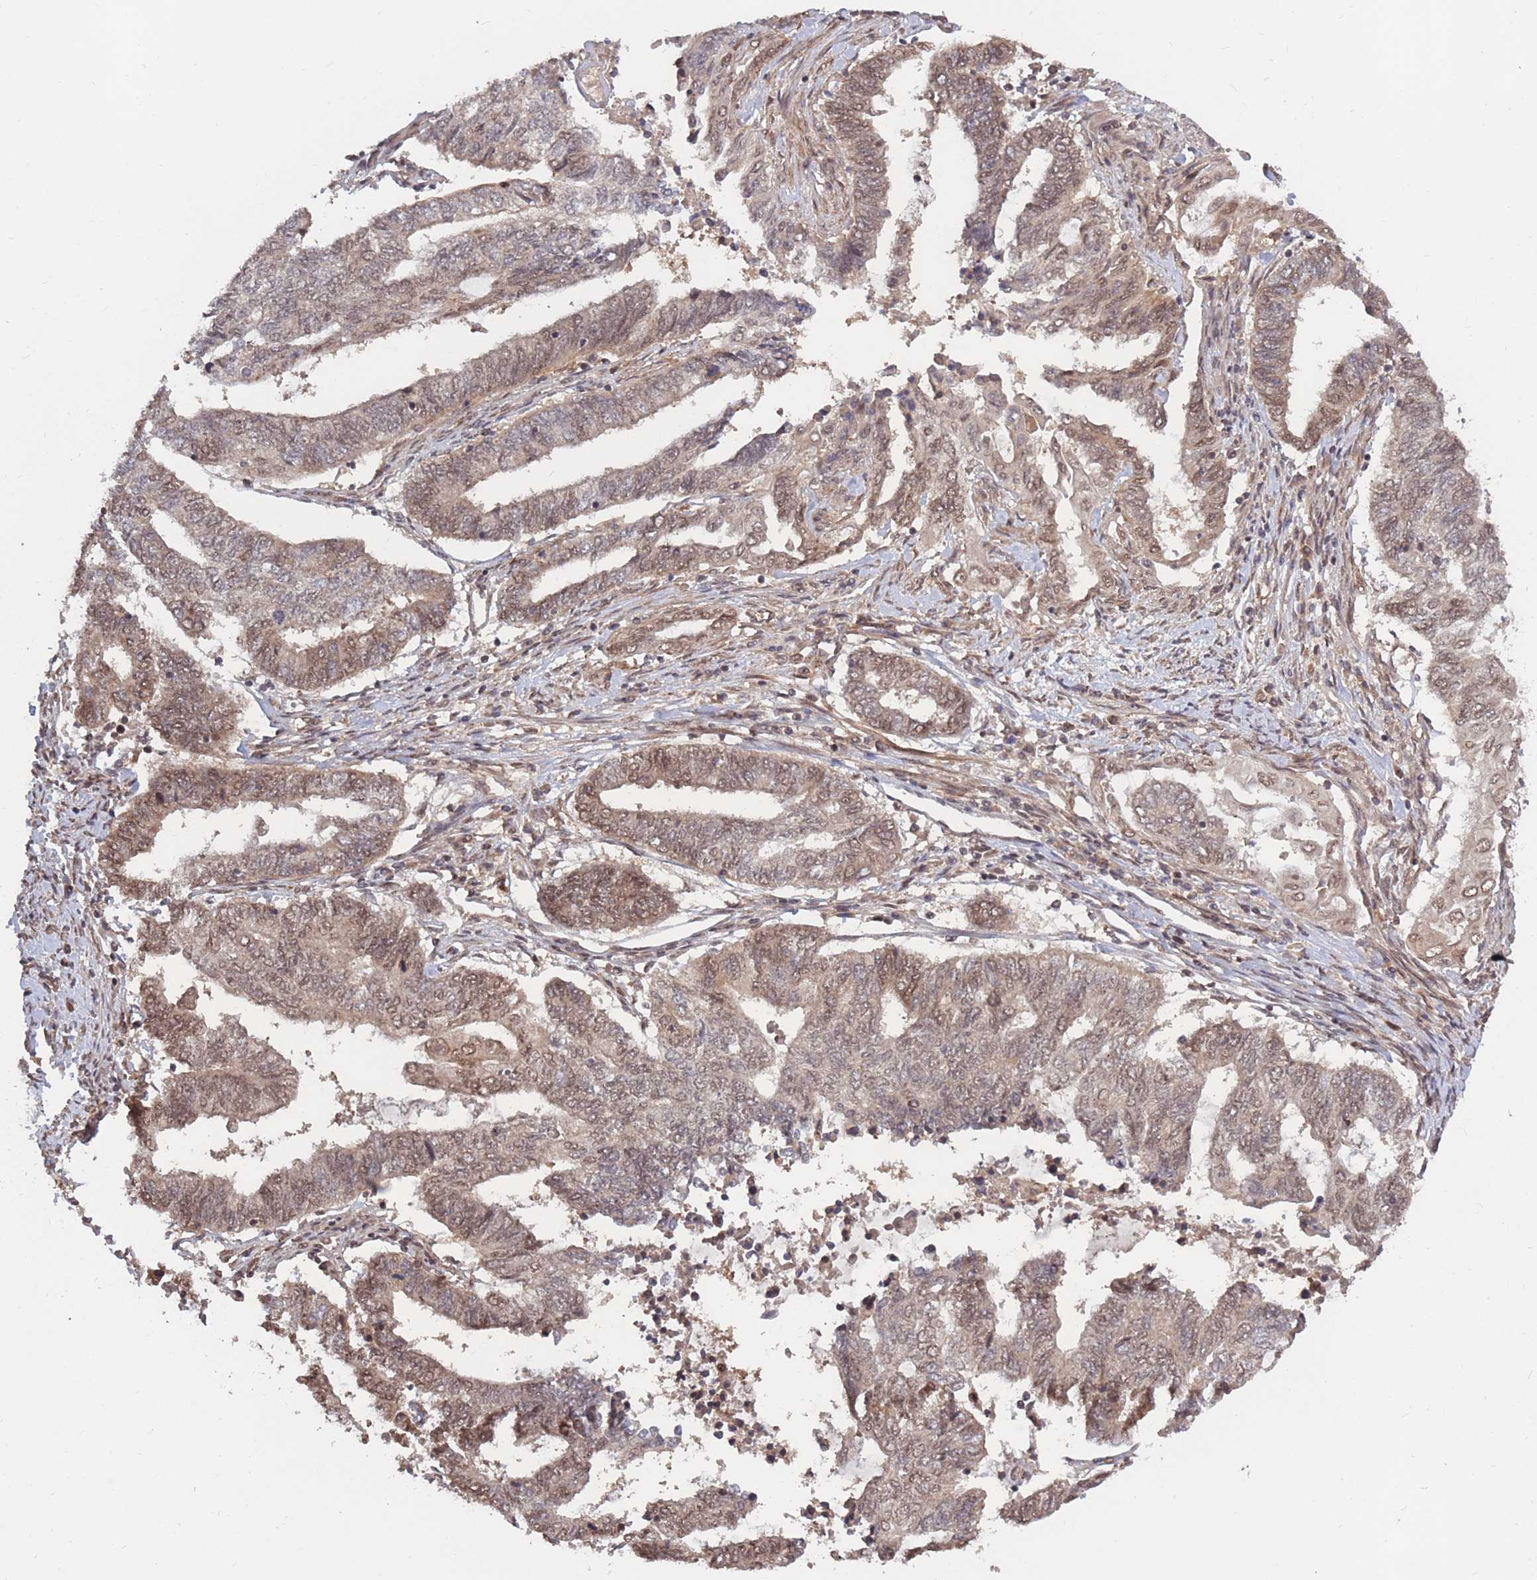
{"staining": {"intensity": "moderate", "quantity": "25%-75%", "location": "cytoplasmic/membranous,nuclear"}, "tissue": "endometrial cancer", "cell_type": "Tumor cells", "image_type": "cancer", "snomed": [{"axis": "morphology", "description": "Adenocarcinoma, NOS"}, {"axis": "topography", "description": "Uterus"}, {"axis": "topography", "description": "Endometrium"}], "caption": "Human adenocarcinoma (endometrial) stained for a protein (brown) shows moderate cytoplasmic/membranous and nuclear positive staining in approximately 25%-75% of tumor cells.", "gene": "SRA1", "patient": {"sex": "female", "age": 70}}